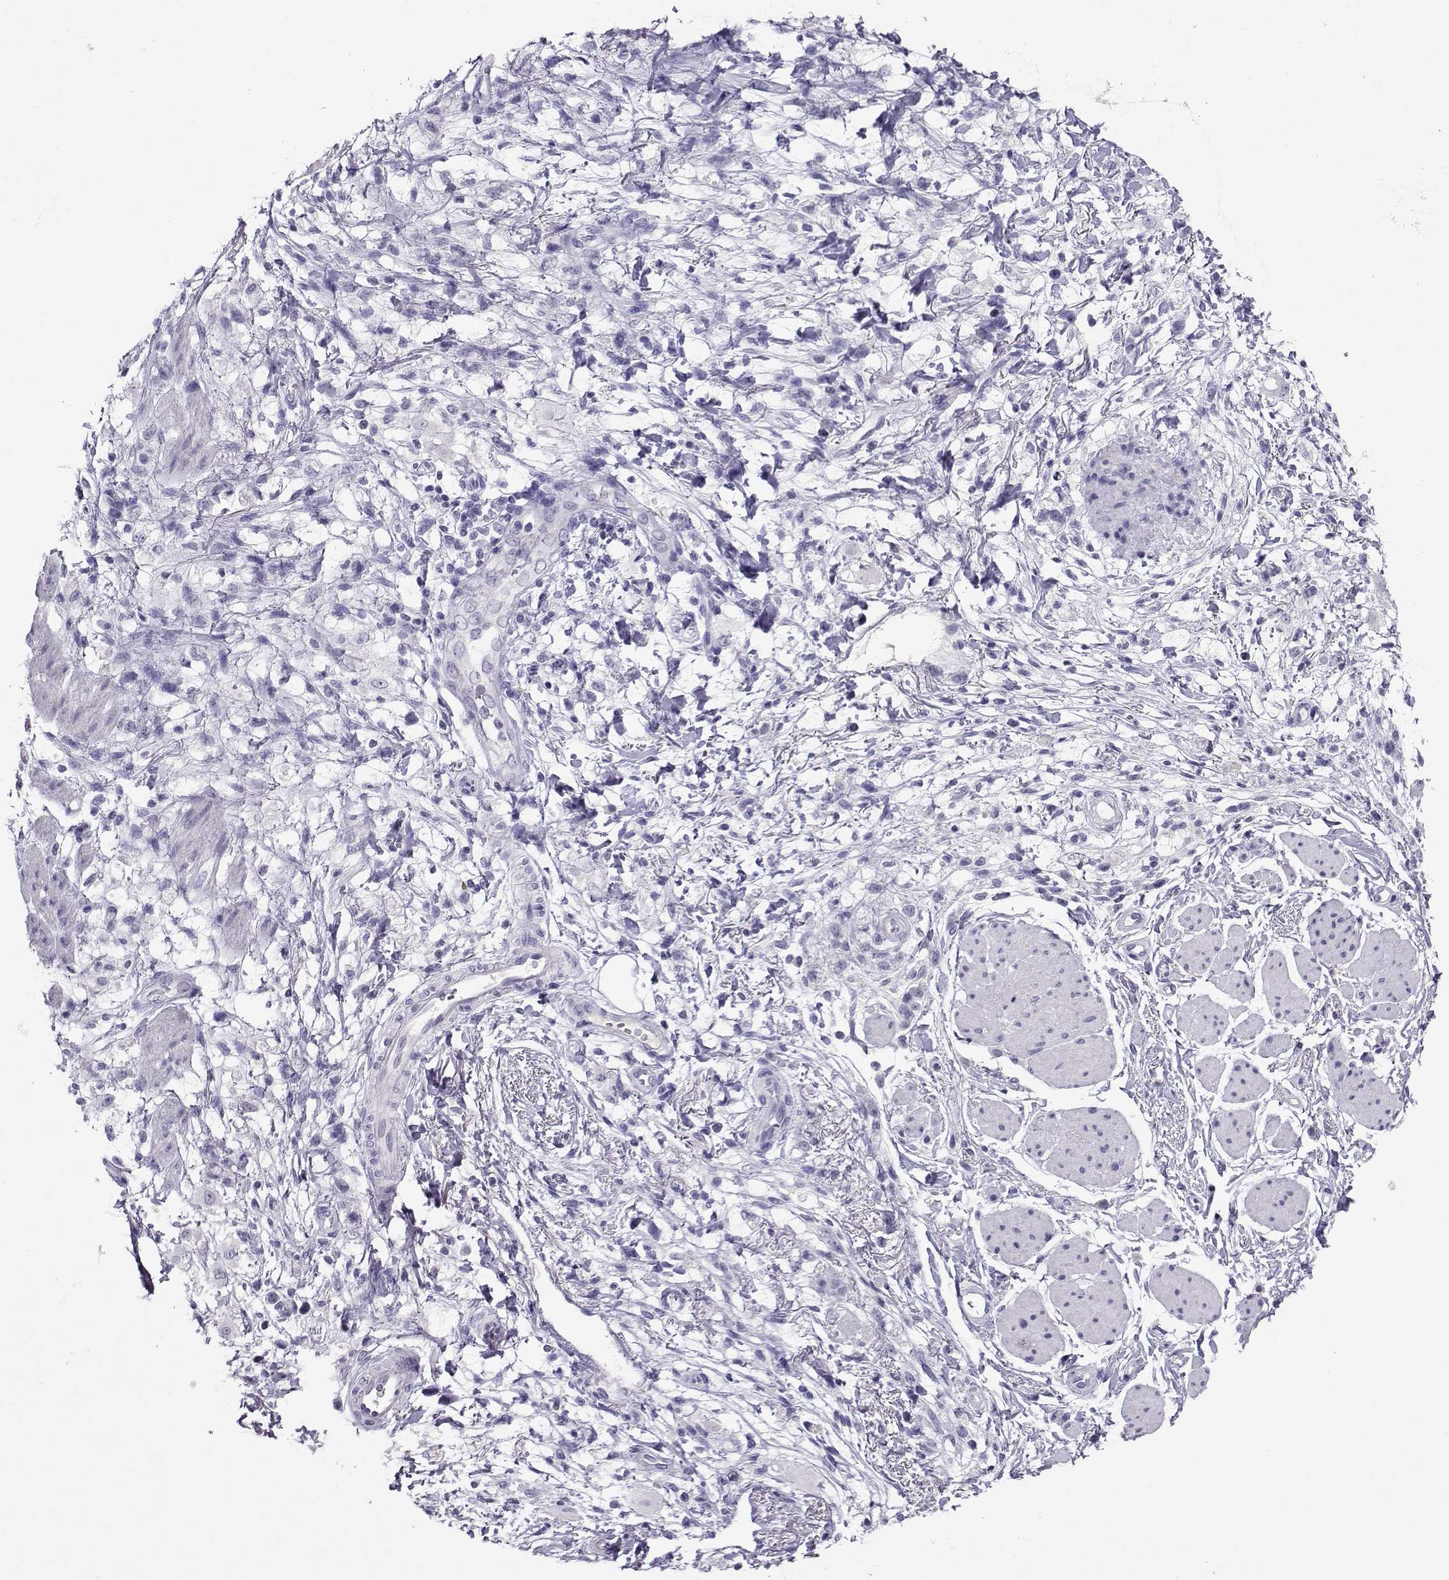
{"staining": {"intensity": "negative", "quantity": "none", "location": "none"}, "tissue": "stomach cancer", "cell_type": "Tumor cells", "image_type": "cancer", "snomed": [{"axis": "morphology", "description": "Adenocarcinoma, NOS"}, {"axis": "topography", "description": "Stomach"}], "caption": "This image is of stomach adenocarcinoma stained with IHC to label a protein in brown with the nuclei are counter-stained blue. There is no staining in tumor cells.", "gene": "GRIK4", "patient": {"sex": "female", "age": 60}}